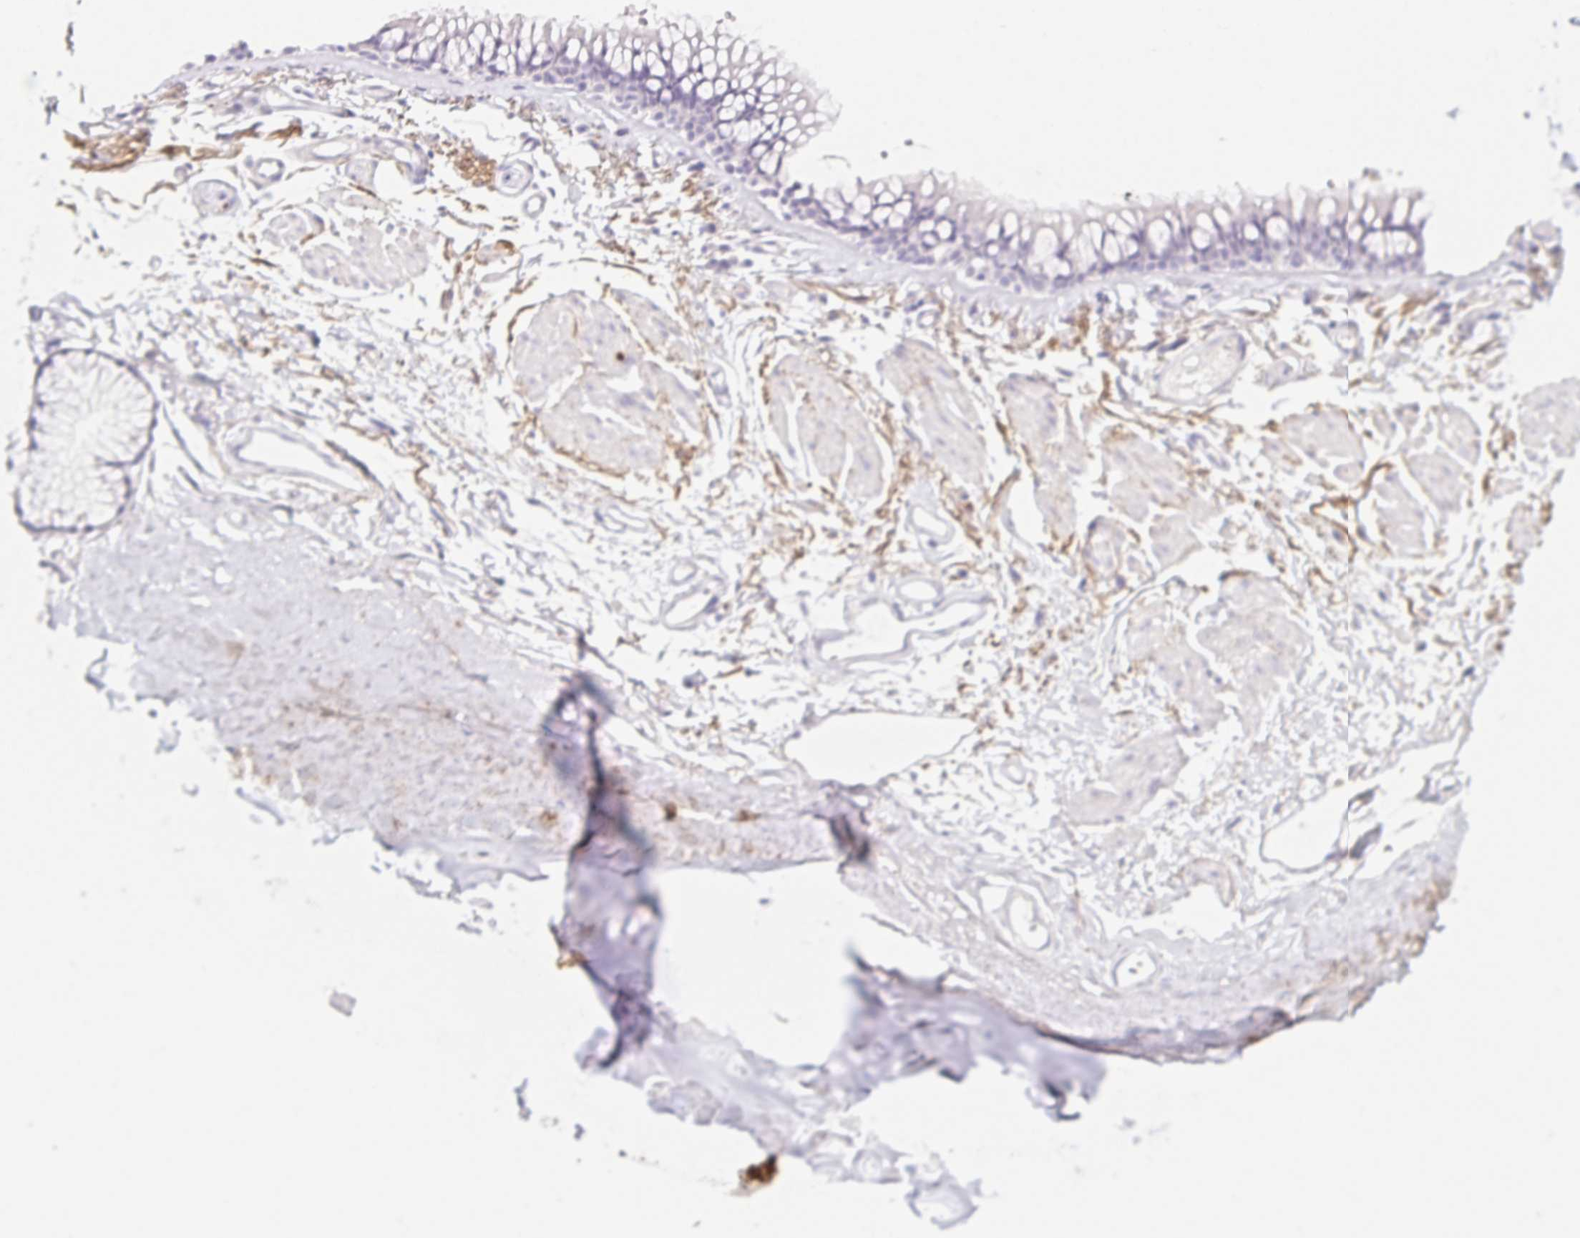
{"staining": {"intensity": "negative", "quantity": "none", "location": "none"}, "tissue": "adipose tissue", "cell_type": "Adipocytes", "image_type": "normal", "snomed": [{"axis": "morphology", "description": "Normal tissue, NOS"}, {"axis": "topography", "description": "Cartilage tissue"}, {"axis": "topography", "description": "Bronchus"}], "caption": "The image exhibits no staining of adipocytes in unremarkable adipose tissue. Brightfield microscopy of IHC stained with DAB (3,3'-diaminobenzidine) (brown) and hematoxylin (blue), captured at high magnification.", "gene": "MYL4", "patient": {"sex": "female", "age": 79}}